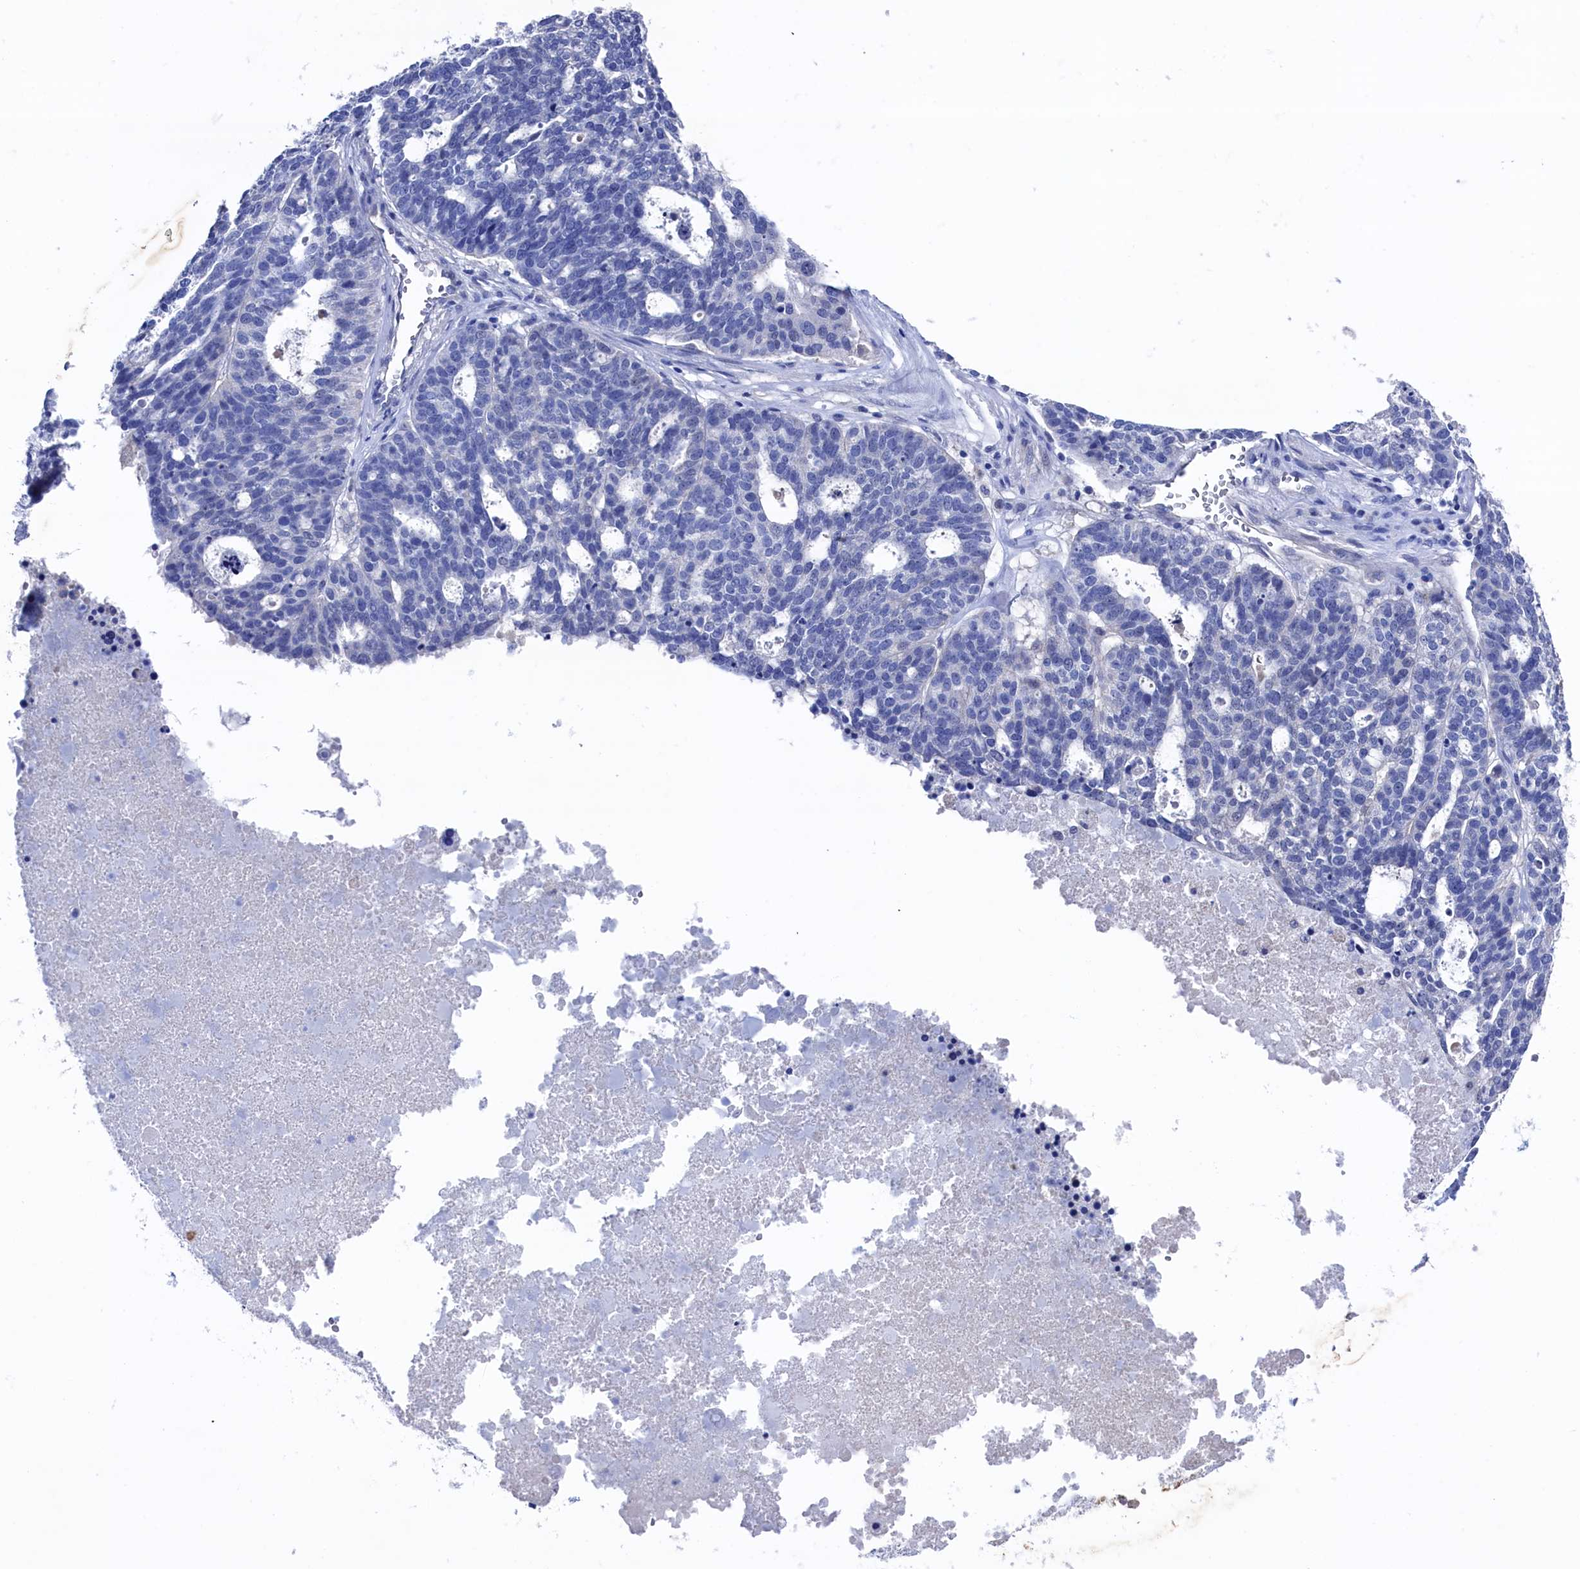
{"staining": {"intensity": "negative", "quantity": "none", "location": "none"}, "tissue": "ovarian cancer", "cell_type": "Tumor cells", "image_type": "cancer", "snomed": [{"axis": "morphology", "description": "Cystadenocarcinoma, serous, NOS"}, {"axis": "topography", "description": "Ovary"}], "caption": "Immunohistochemistry (IHC) histopathology image of neoplastic tissue: human ovarian cancer stained with DAB (3,3'-diaminobenzidine) reveals no significant protein staining in tumor cells. The staining is performed using DAB brown chromogen with nuclei counter-stained in using hematoxylin.", "gene": "RNH1", "patient": {"sex": "female", "age": 59}}